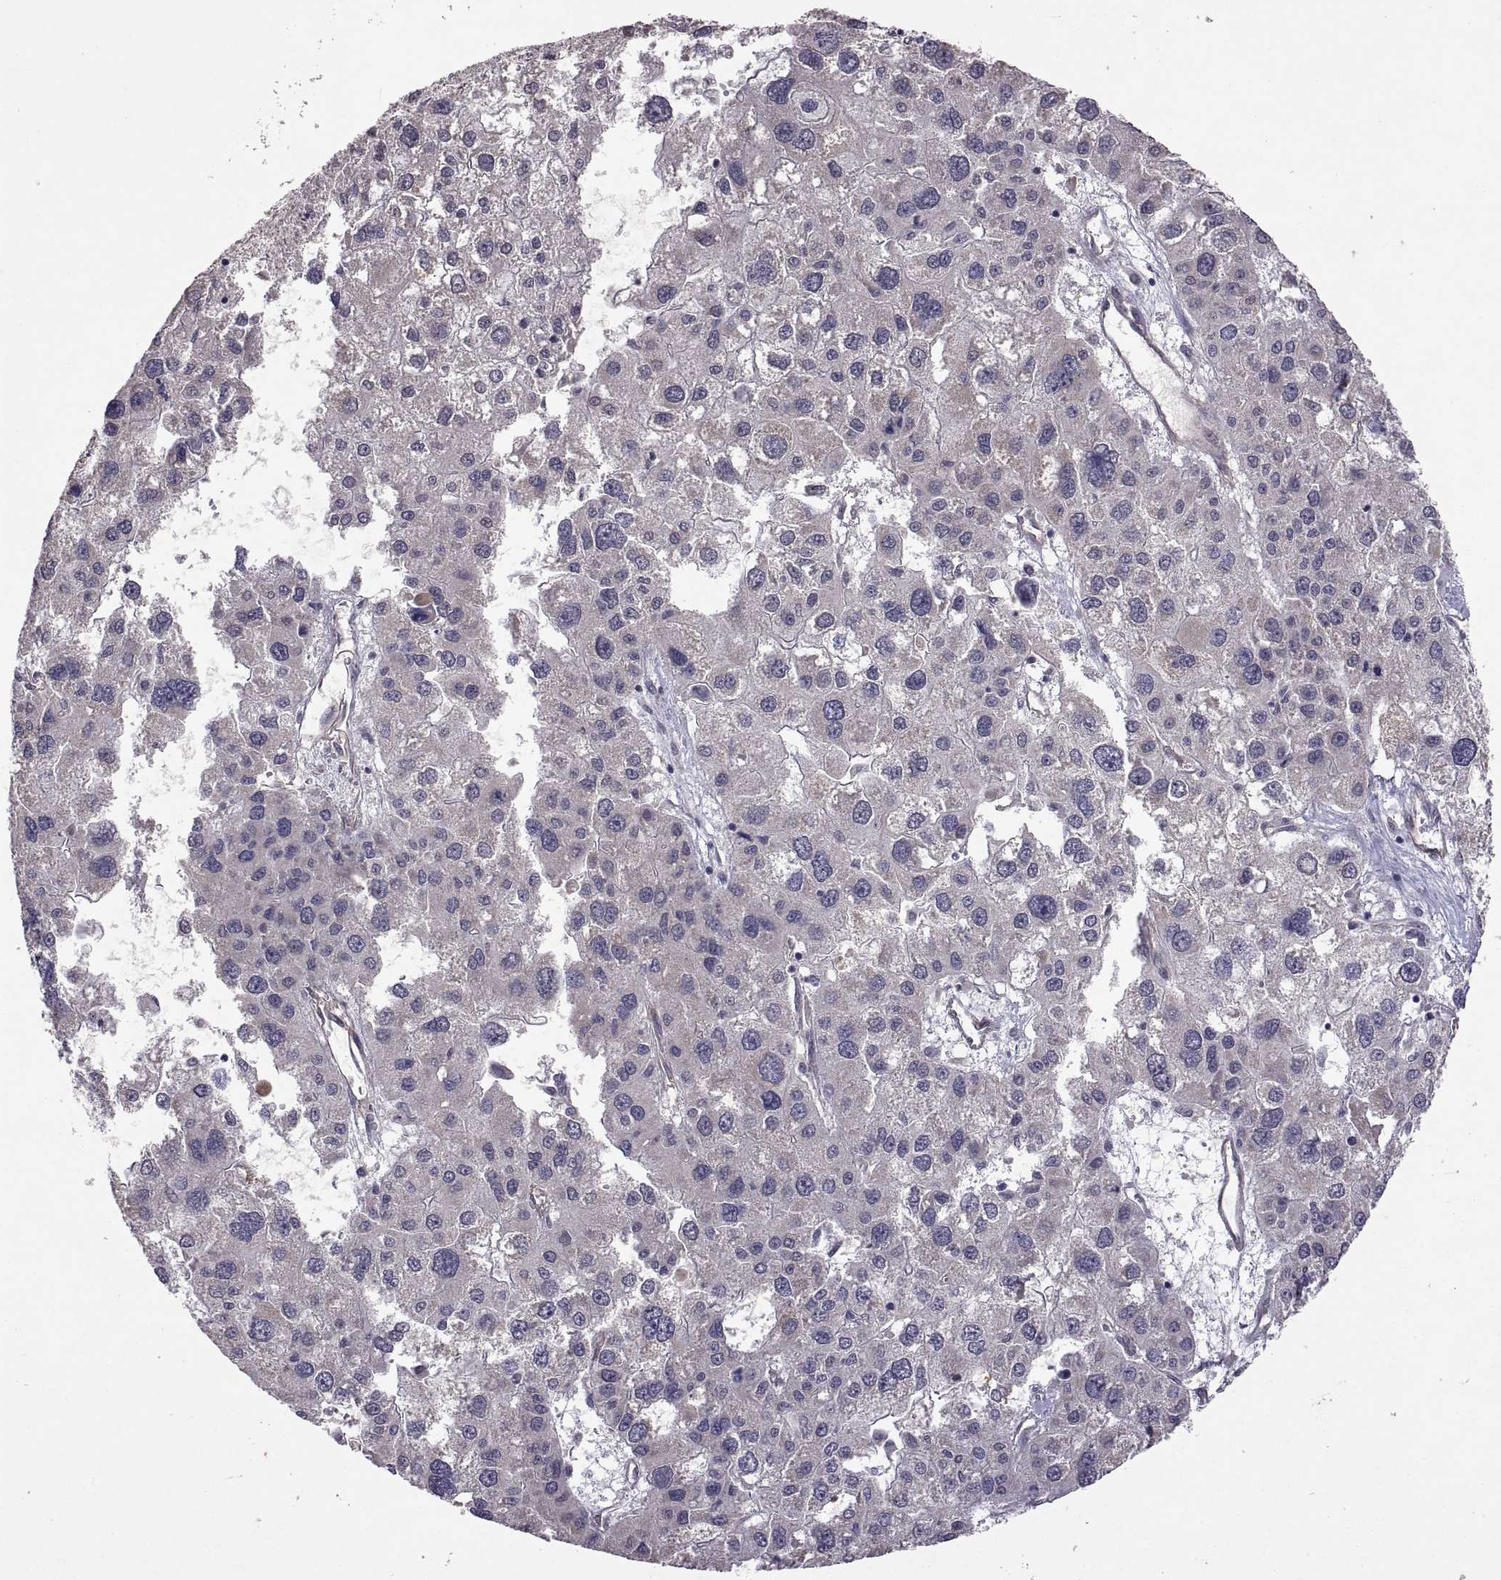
{"staining": {"intensity": "negative", "quantity": "none", "location": "none"}, "tissue": "liver cancer", "cell_type": "Tumor cells", "image_type": "cancer", "snomed": [{"axis": "morphology", "description": "Carcinoma, Hepatocellular, NOS"}, {"axis": "topography", "description": "Liver"}], "caption": "Immunohistochemical staining of human liver cancer displays no significant positivity in tumor cells. (DAB immunohistochemistry with hematoxylin counter stain).", "gene": "LAMA1", "patient": {"sex": "male", "age": 73}}